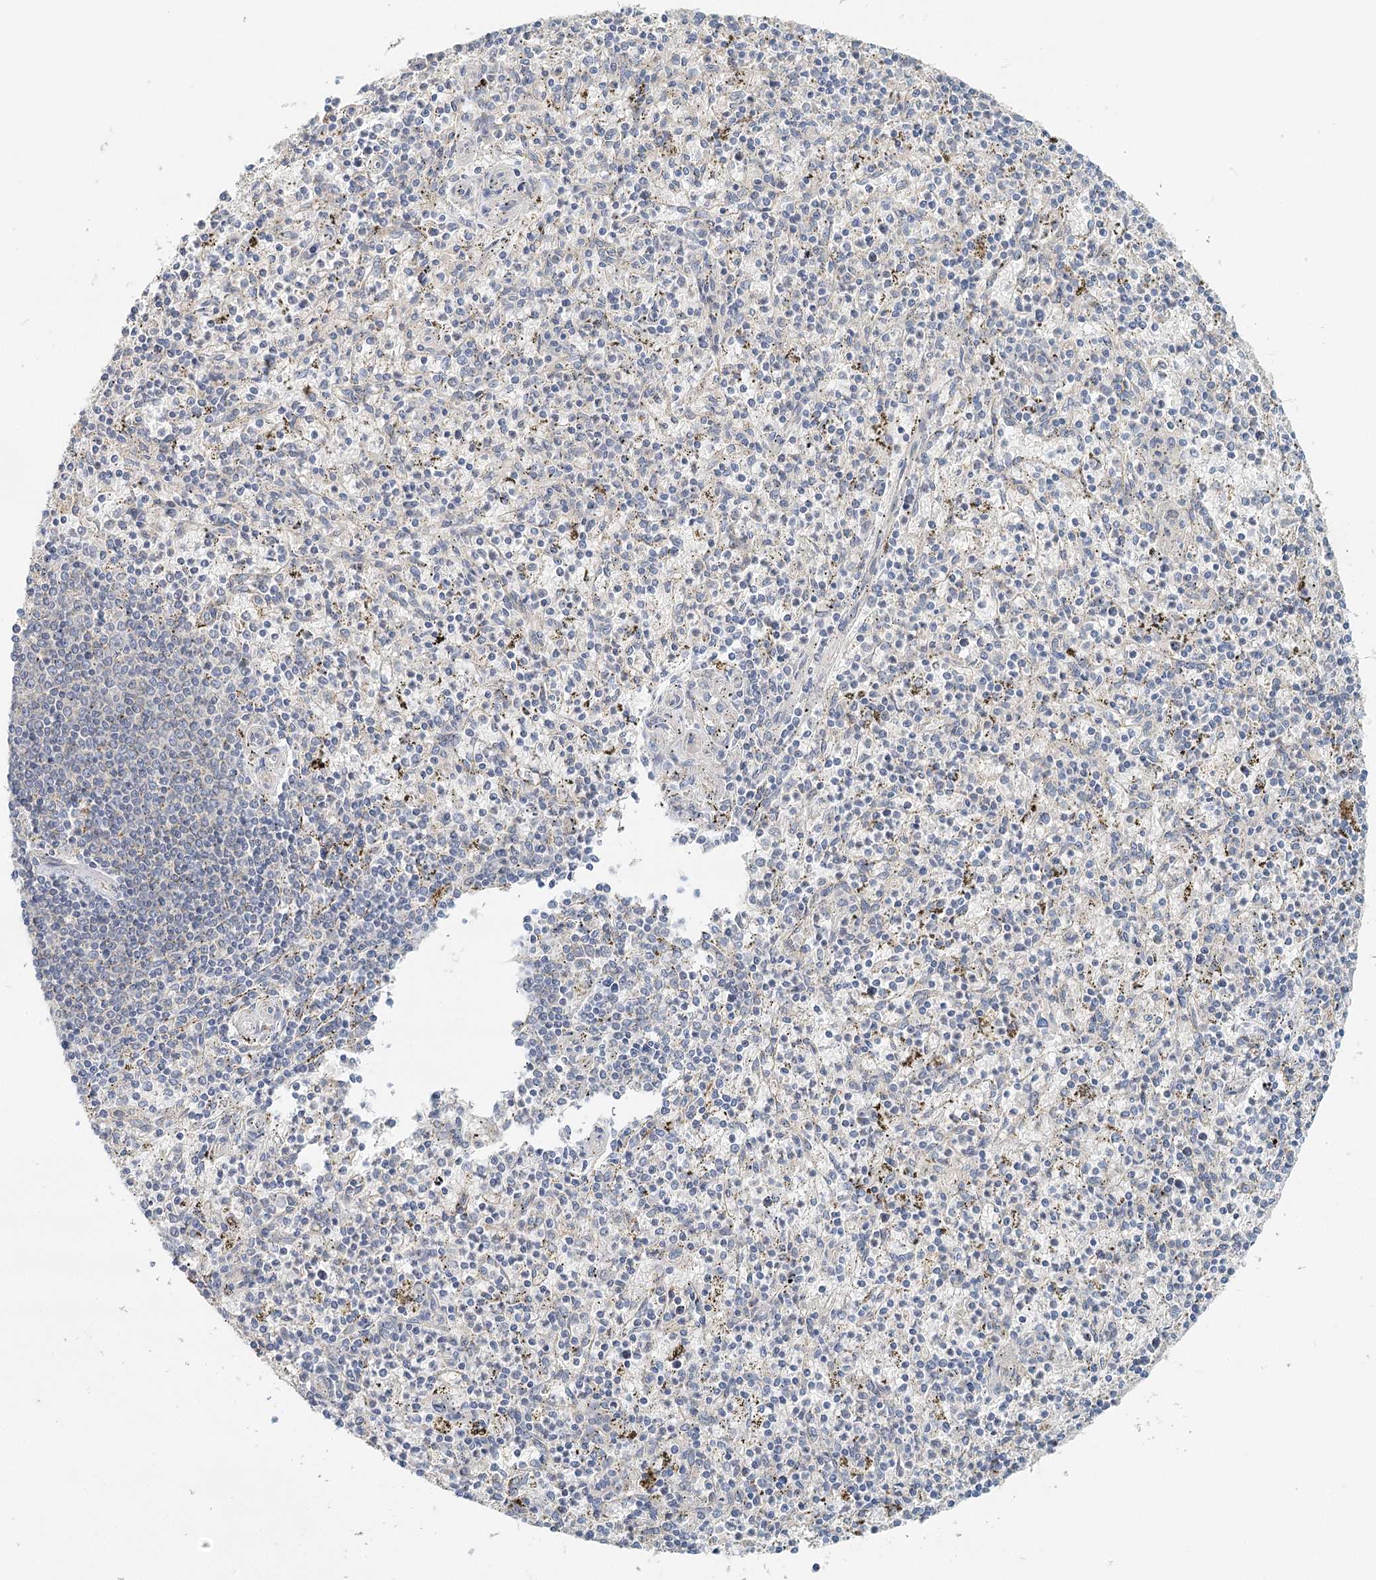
{"staining": {"intensity": "negative", "quantity": "none", "location": "none"}, "tissue": "spleen", "cell_type": "Cells in red pulp", "image_type": "normal", "snomed": [{"axis": "morphology", "description": "Normal tissue, NOS"}, {"axis": "topography", "description": "Spleen"}], "caption": "High power microscopy histopathology image of an immunohistochemistry image of normal spleen, revealing no significant staining in cells in red pulp.", "gene": "VSIG1", "patient": {"sex": "male", "age": 72}}